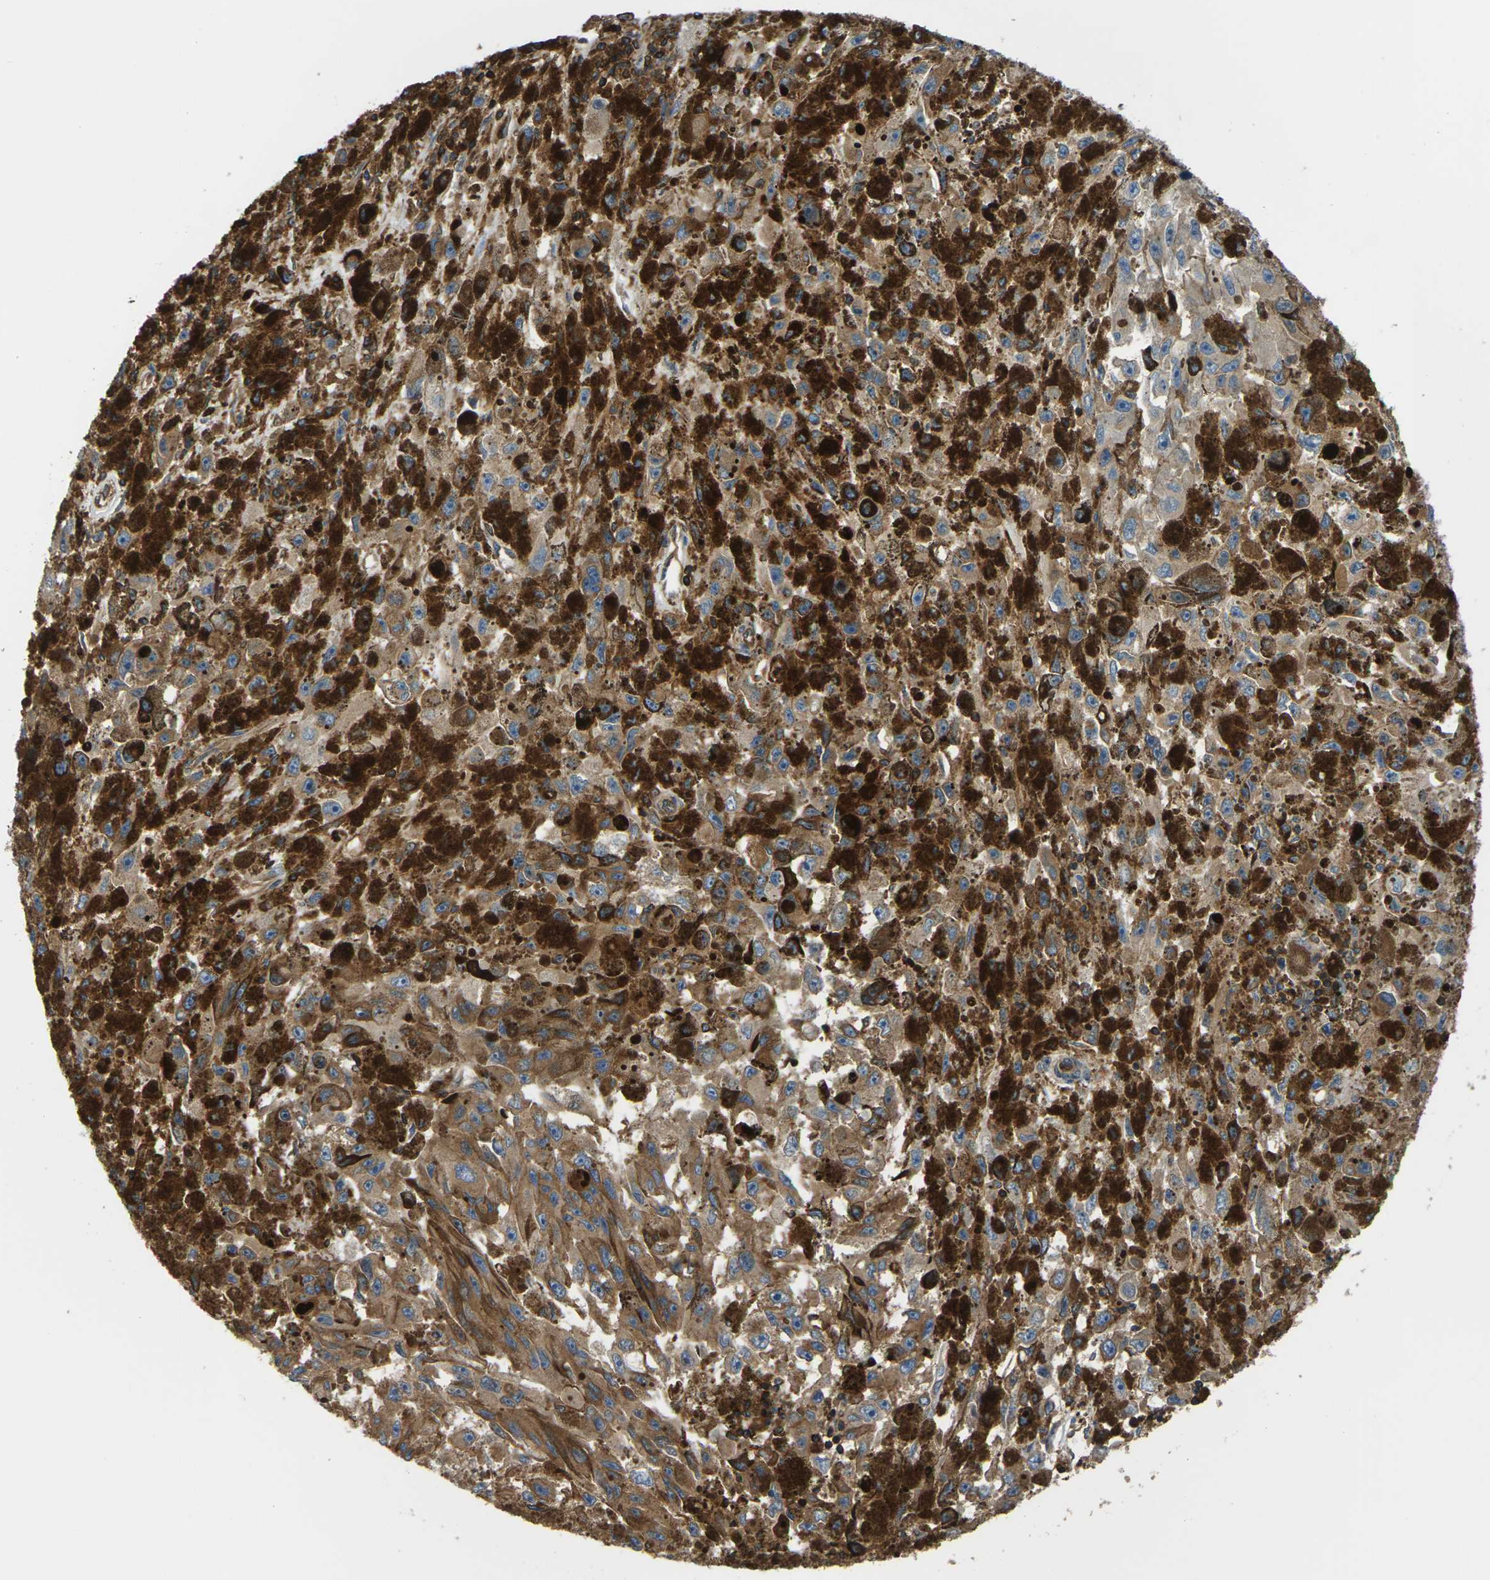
{"staining": {"intensity": "moderate", "quantity": ">75%", "location": "cytoplasmic/membranous"}, "tissue": "melanoma", "cell_type": "Tumor cells", "image_type": "cancer", "snomed": [{"axis": "morphology", "description": "Malignant melanoma, NOS"}, {"axis": "topography", "description": "Skin"}], "caption": "Immunohistochemical staining of malignant melanoma exhibits medium levels of moderate cytoplasmic/membranous expression in about >75% of tumor cells.", "gene": "IQGAP1", "patient": {"sex": "female", "age": 104}}